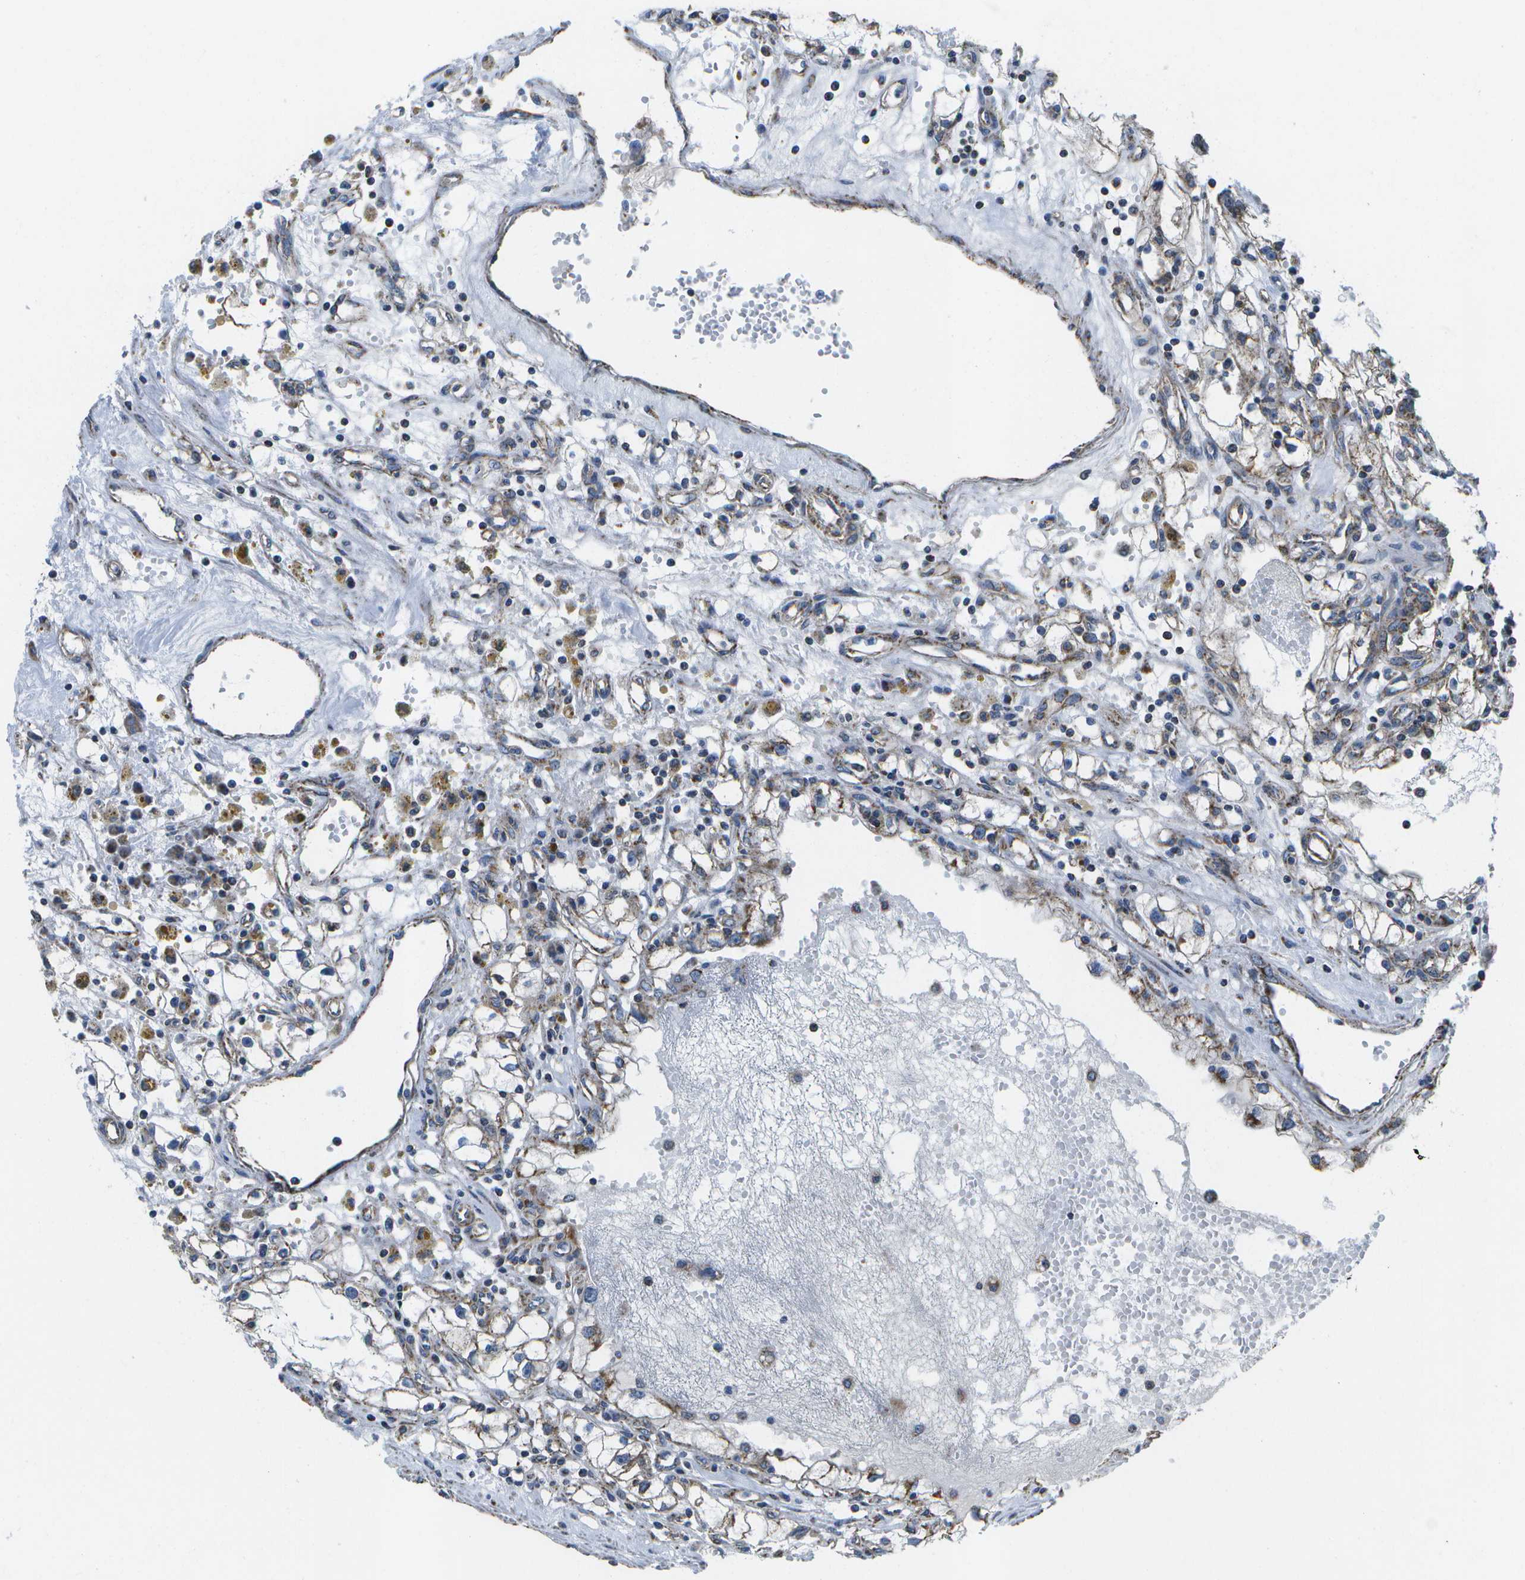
{"staining": {"intensity": "weak", "quantity": "<25%", "location": "cytoplasmic/membranous"}, "tissue": "renal cancer", "cell_type": "Tumor cells", "image_type": "cancer", "snomed": [{"axis": "morphology", "description": "Adenocarcinoma, NOS"}, {"axis": "topography", "description": "Kidney"}], "caption": "High power microscopy photomicrograph of an immunohistochemistry (IHC) photomicrograph of adenocarcinoma (renal), revealing no significant positivity in tumor cells.", "gene": "MVK", "patient": {"sex": "male", "age": 56}}